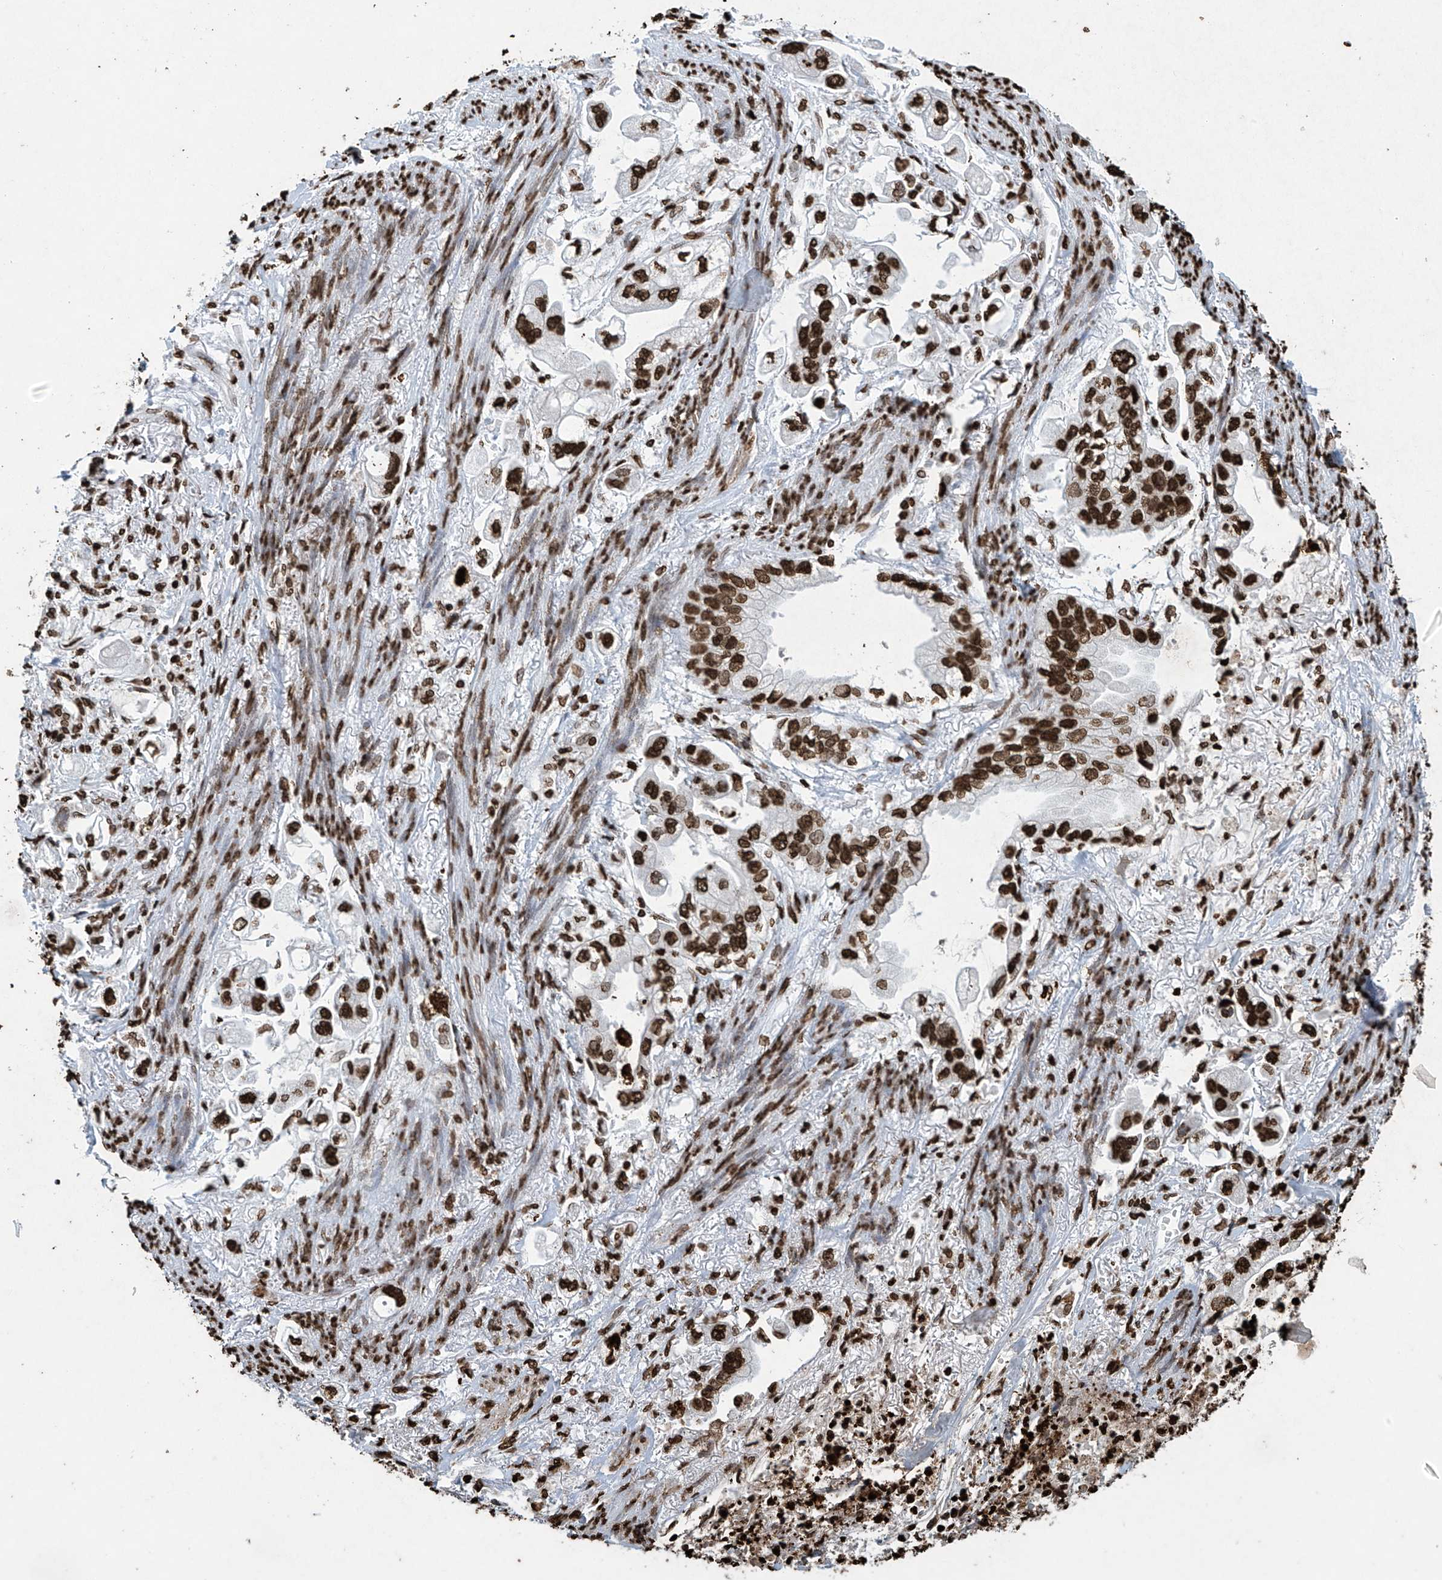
{"staining": {"intensity": "strong", "quantity": ">75%", "location": "nuclear"}, "tissue": "stomach cancer", "cell_type": "Tumor cells", "image_type": "cancer", "snomed": [{"axis": "morphology", "description": "Adenocarcinoma, NOS"}, {"axis": "topography", "description": "Stomach"}], "caption": "Adenocarcinoma (stomach) stained with a brown dye displays strong nuclear positive expression in approximately >75% of tumor cells.", "gene": "H3-3A", "patient": {"sex": "male", "age": 62}}